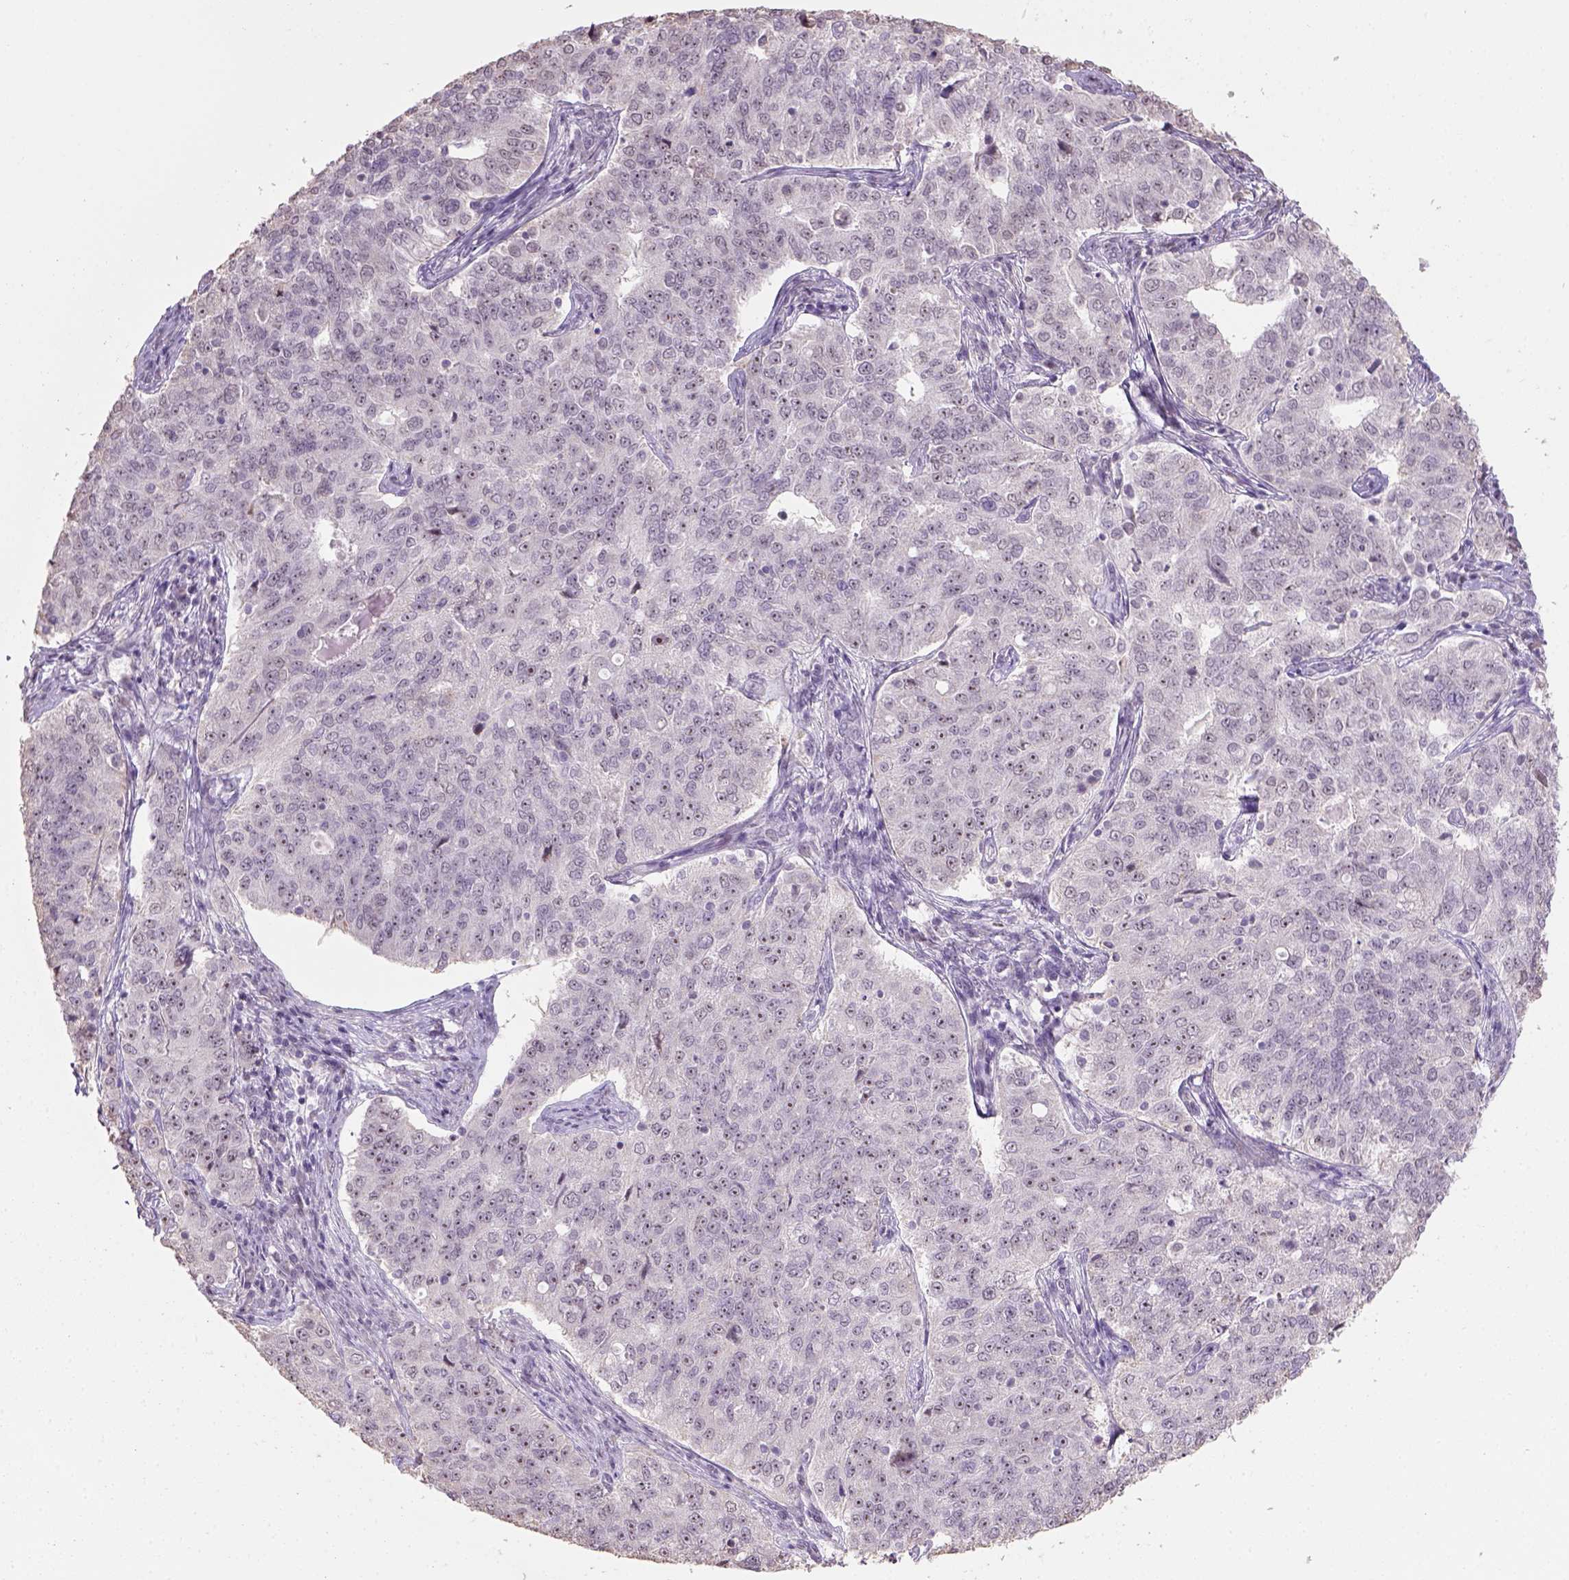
{"staining": {"intensity": "moderate", "quantity": "25%-75%", "location": "nuclear"}, "tissue": "endometrial cancer", "cell_type": "Tumor cells", "image_type": "cancer", "snomed": [{"axis": "morphology", "description": "Adenocarcinoma, NOS"}, {"axis": "topography", "description": "Endometrium"}], "caption": "Immunohistochemistry (IHC) (DAB (3,3'-diaminobenzidine)) staining of endometrial adenocarcinoma reveals moderate nuclear protein staining in about 25%-75% of tumor cells. Immunohistochemistry (IHC) stains the protein in brown and the nuclei are stained blue.", "gene": "DDX50", "patient": {"sex": "female", "age": 43}}